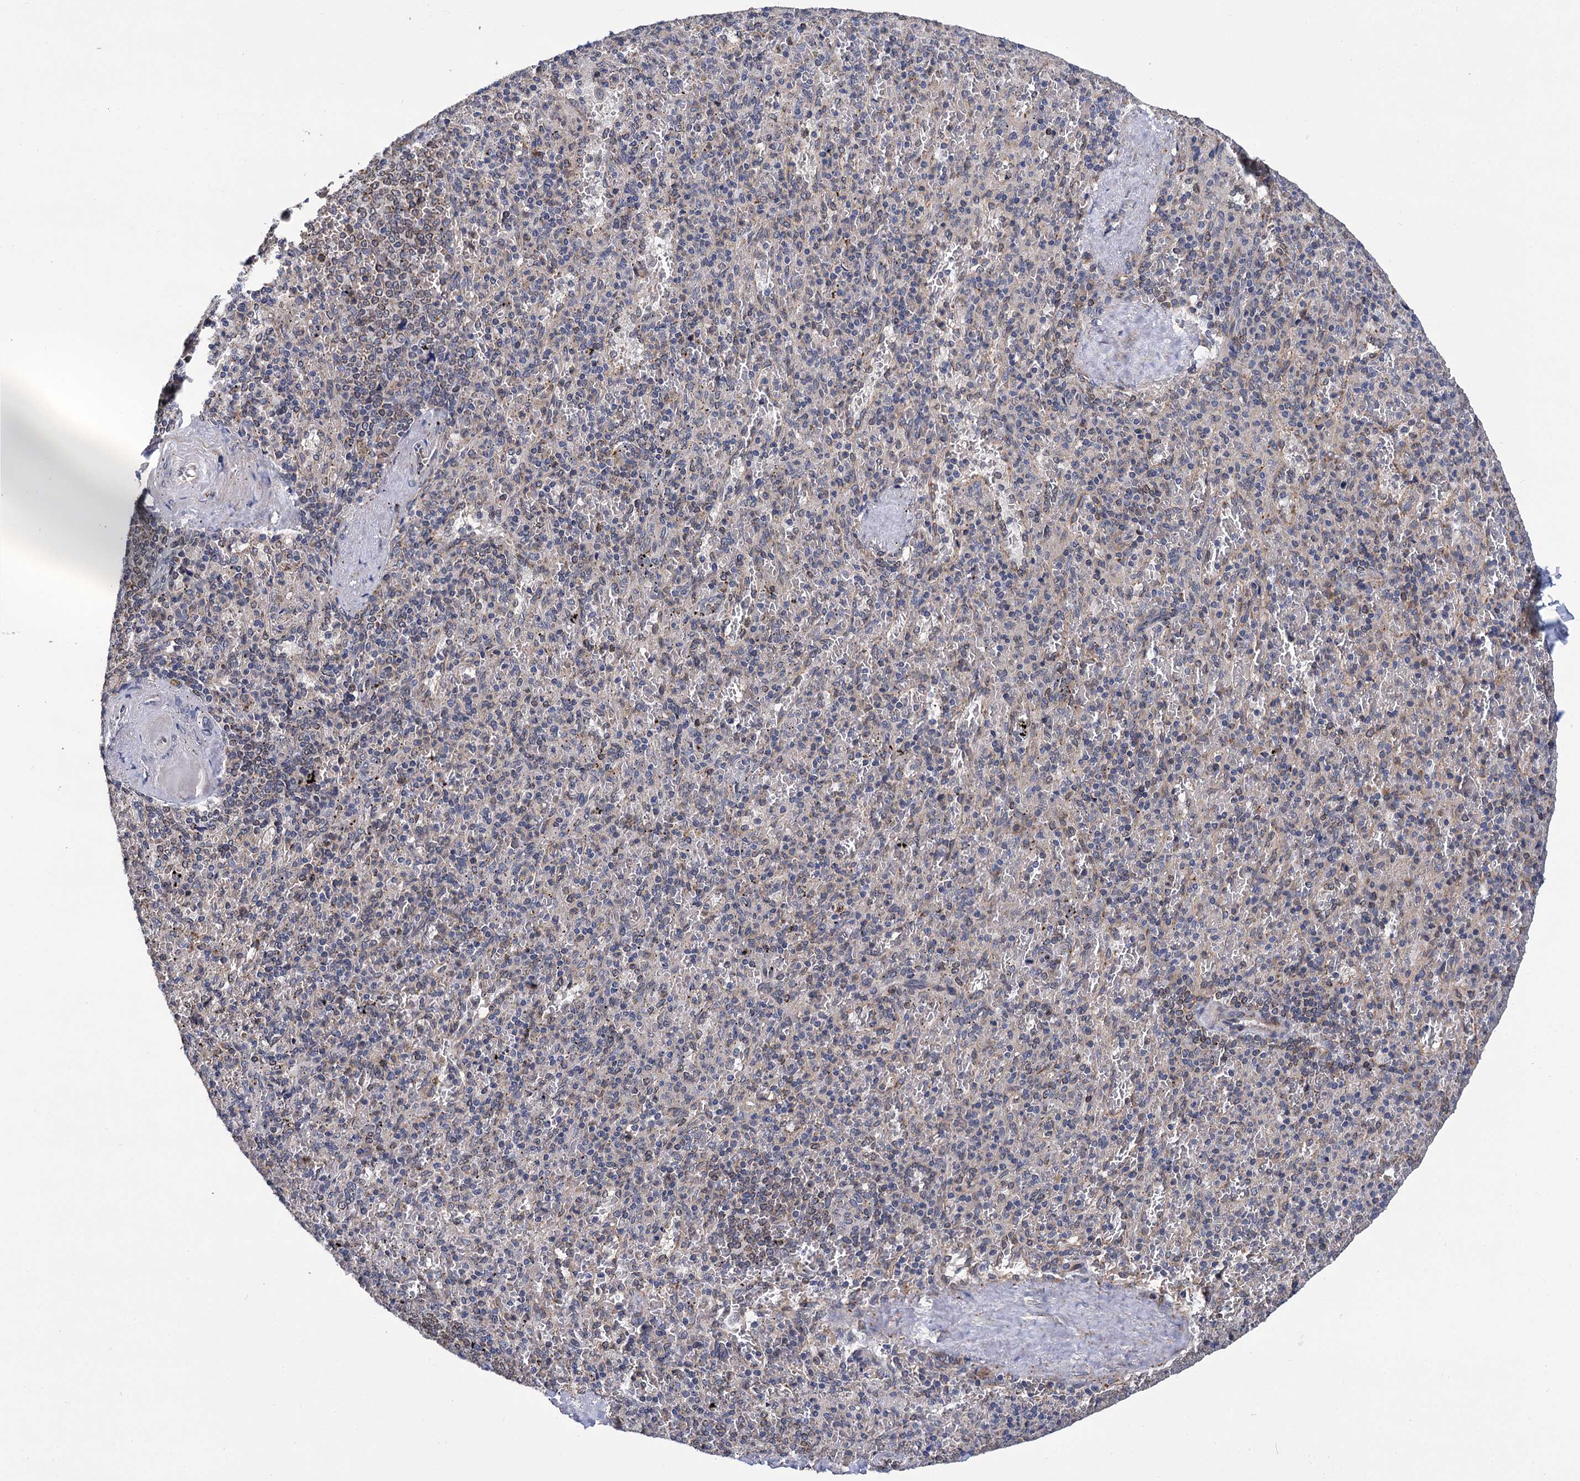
{"staining": {"intensity": "negative", "quantity": "none", "location": "none"}, "tissue": "spleen", "cell_type": "Cells in red pulp", "image_type": "normal", "snomed": [{"axis": "morphology", "description": "Normal tissue, NOS"}, {"axis": "topography", "description": "Spleen"}], "caption": "This photomicrograph is of normal spleen stained with IHC to label a protein in brown with the nuclei are counter-stained blue. There is no positivity in cells in red pulp.", "gene": "SUPV3L1", "patient": {"sex": "male", "age": 82}}